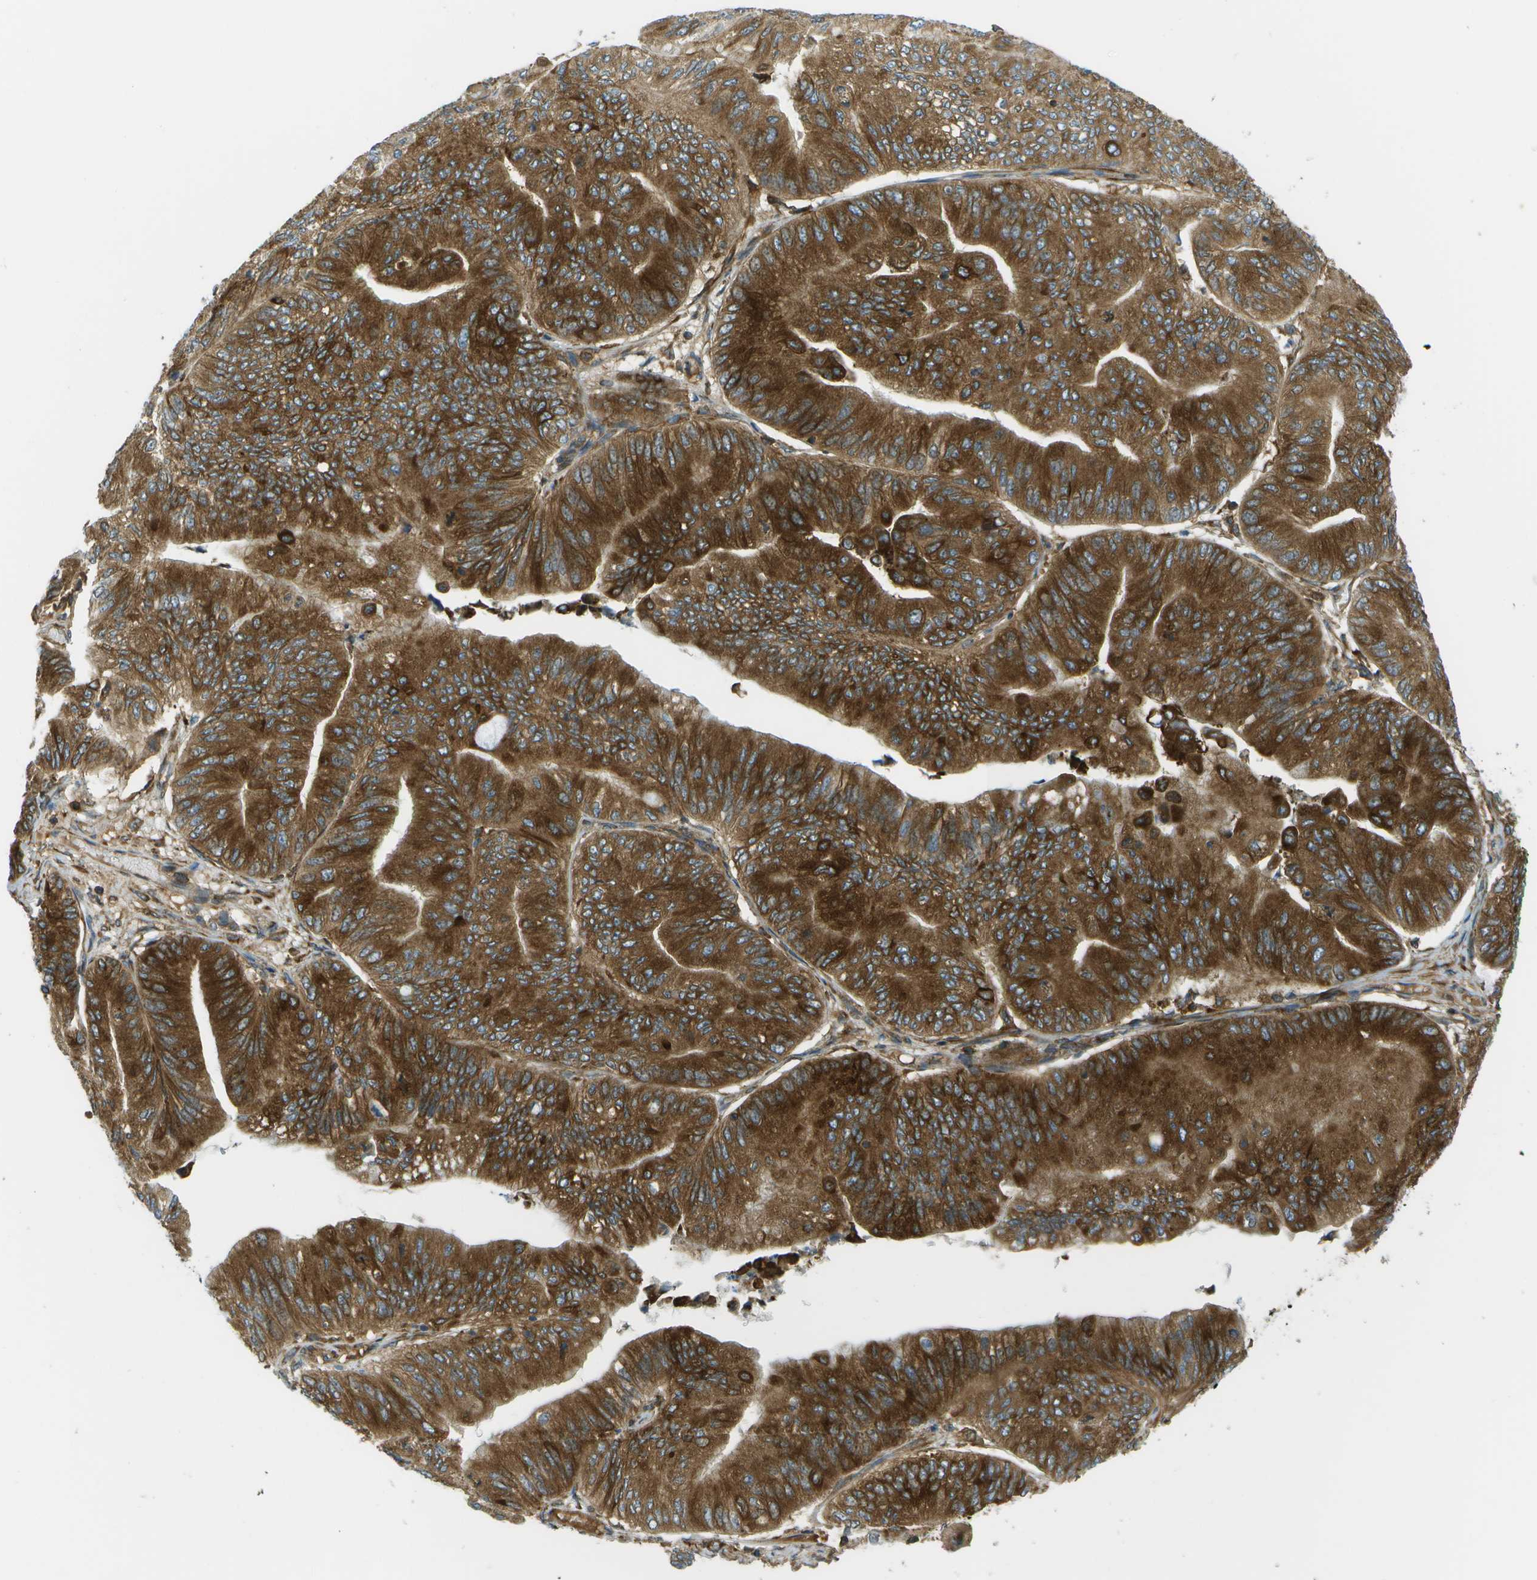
{"staining": {"intensity": "strong", "quantity": ">75%", "location": "cytoplasmic/membranous"}, "tissue": "ovarian cancer", "cell_type": "Tumor cells", "image_type": "cancer", "snomed": [{"axis": "morphology", "description": "Cystadenocarcinoma, mucinous, NOS"}, {"axis": "topography", "description": "Ovary"}], "caption": "Ovarian cancer (mucinous cystadenocarcinoma) stained with a brown dye reveals strong cytoplasmic/membranous positive staining in about >75% of tumor cells.", "gene": "TMTC1", "patient": {"sex": "female", "age": 61}}